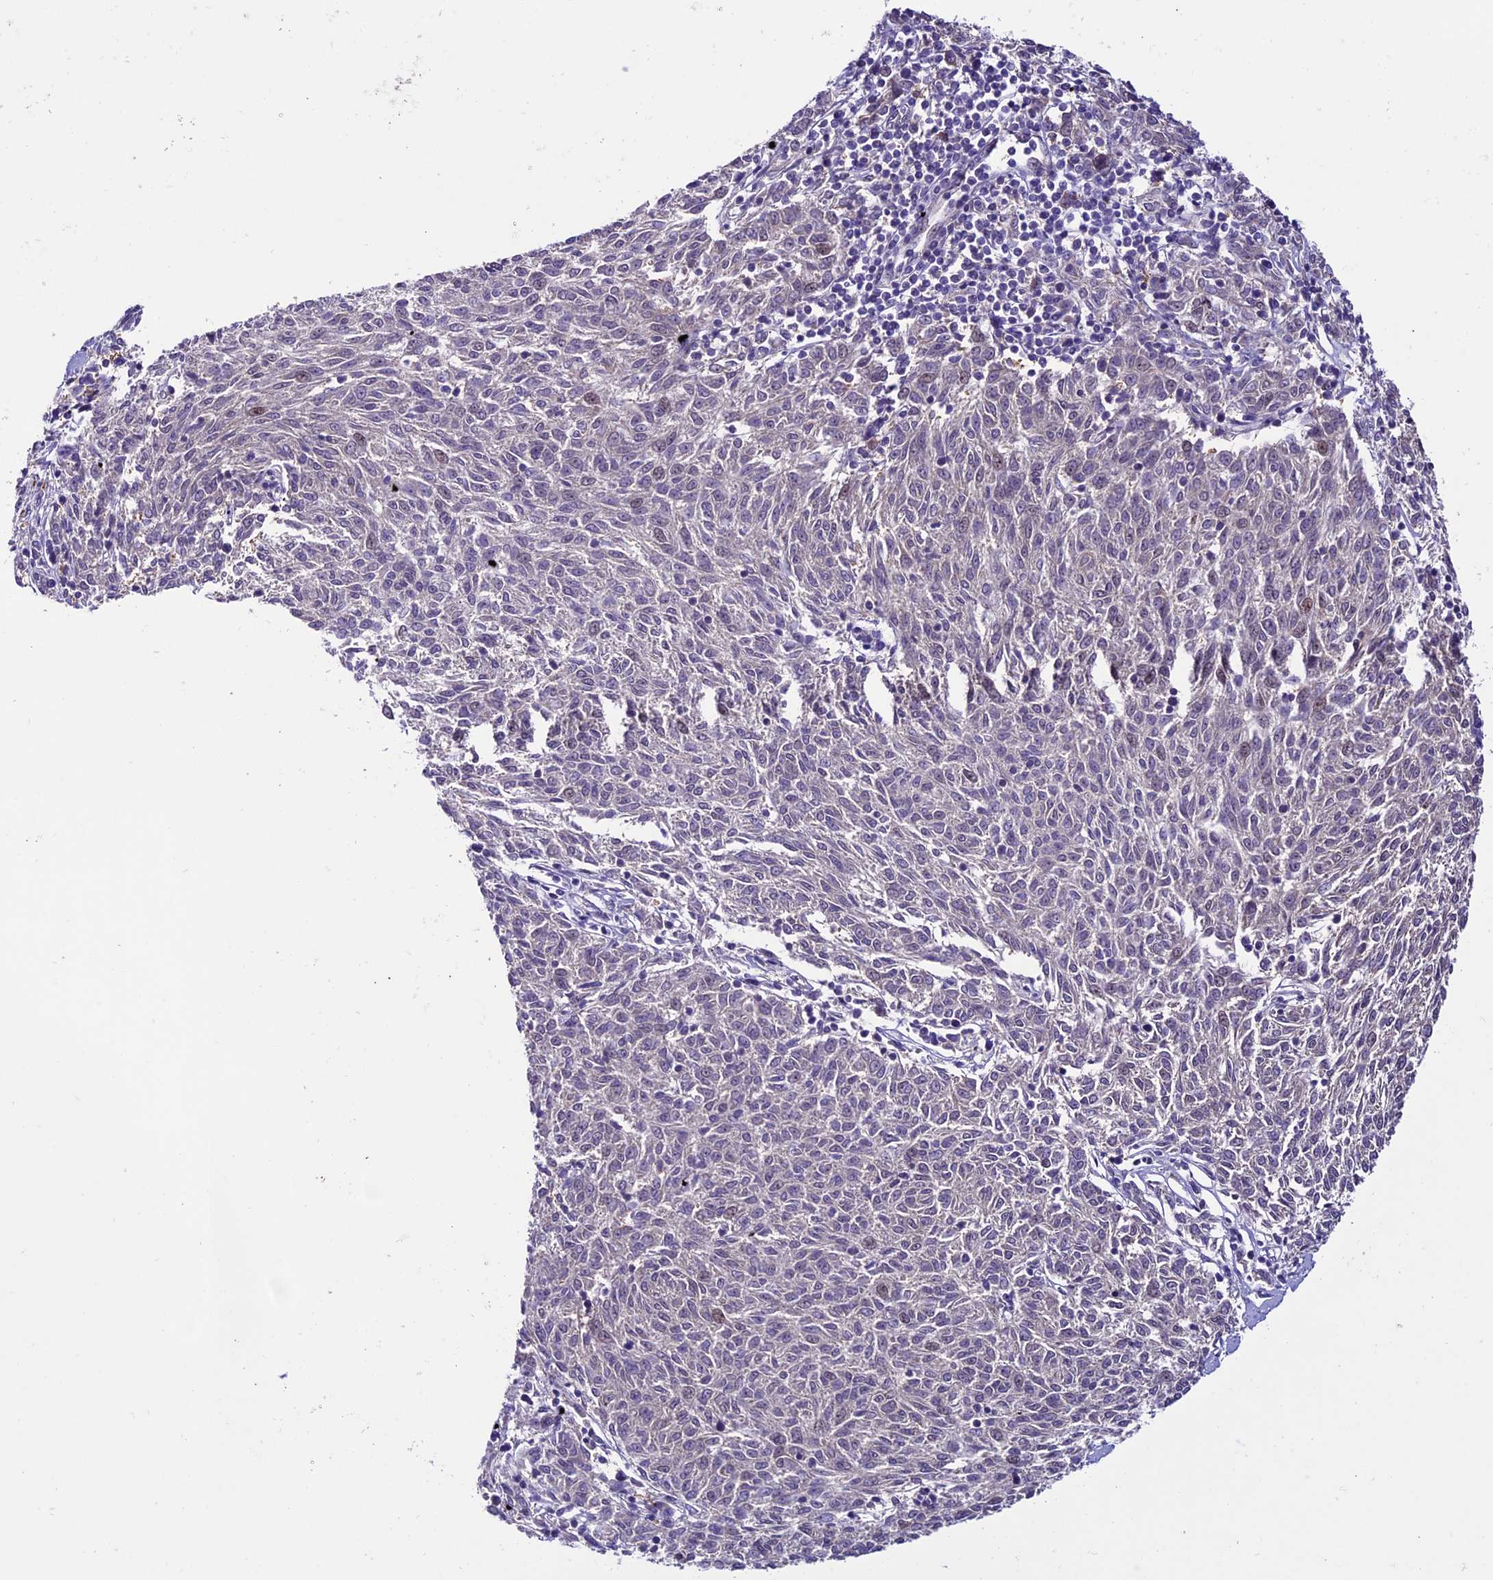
{"staining": {"intensity": "weak", "quantity": "25%-75%", "location": "cytoplasmic/membranous"}, "tissue": "melanoma", "cell_type": "Tumor cells", "image_type": "cancer", "snomed": [{"axis": "morphology", "description": "Malignant melanoma, NOS"}, {"axis": "topography", "description": "Skin"}], "caption": "Weak cytoplasmic/membranous staining is seen in approximately 25%-75% of tumor cells in malignant melanoma.", "gene": "XKR7", "patient": {"sex": "female", "age": 72}}